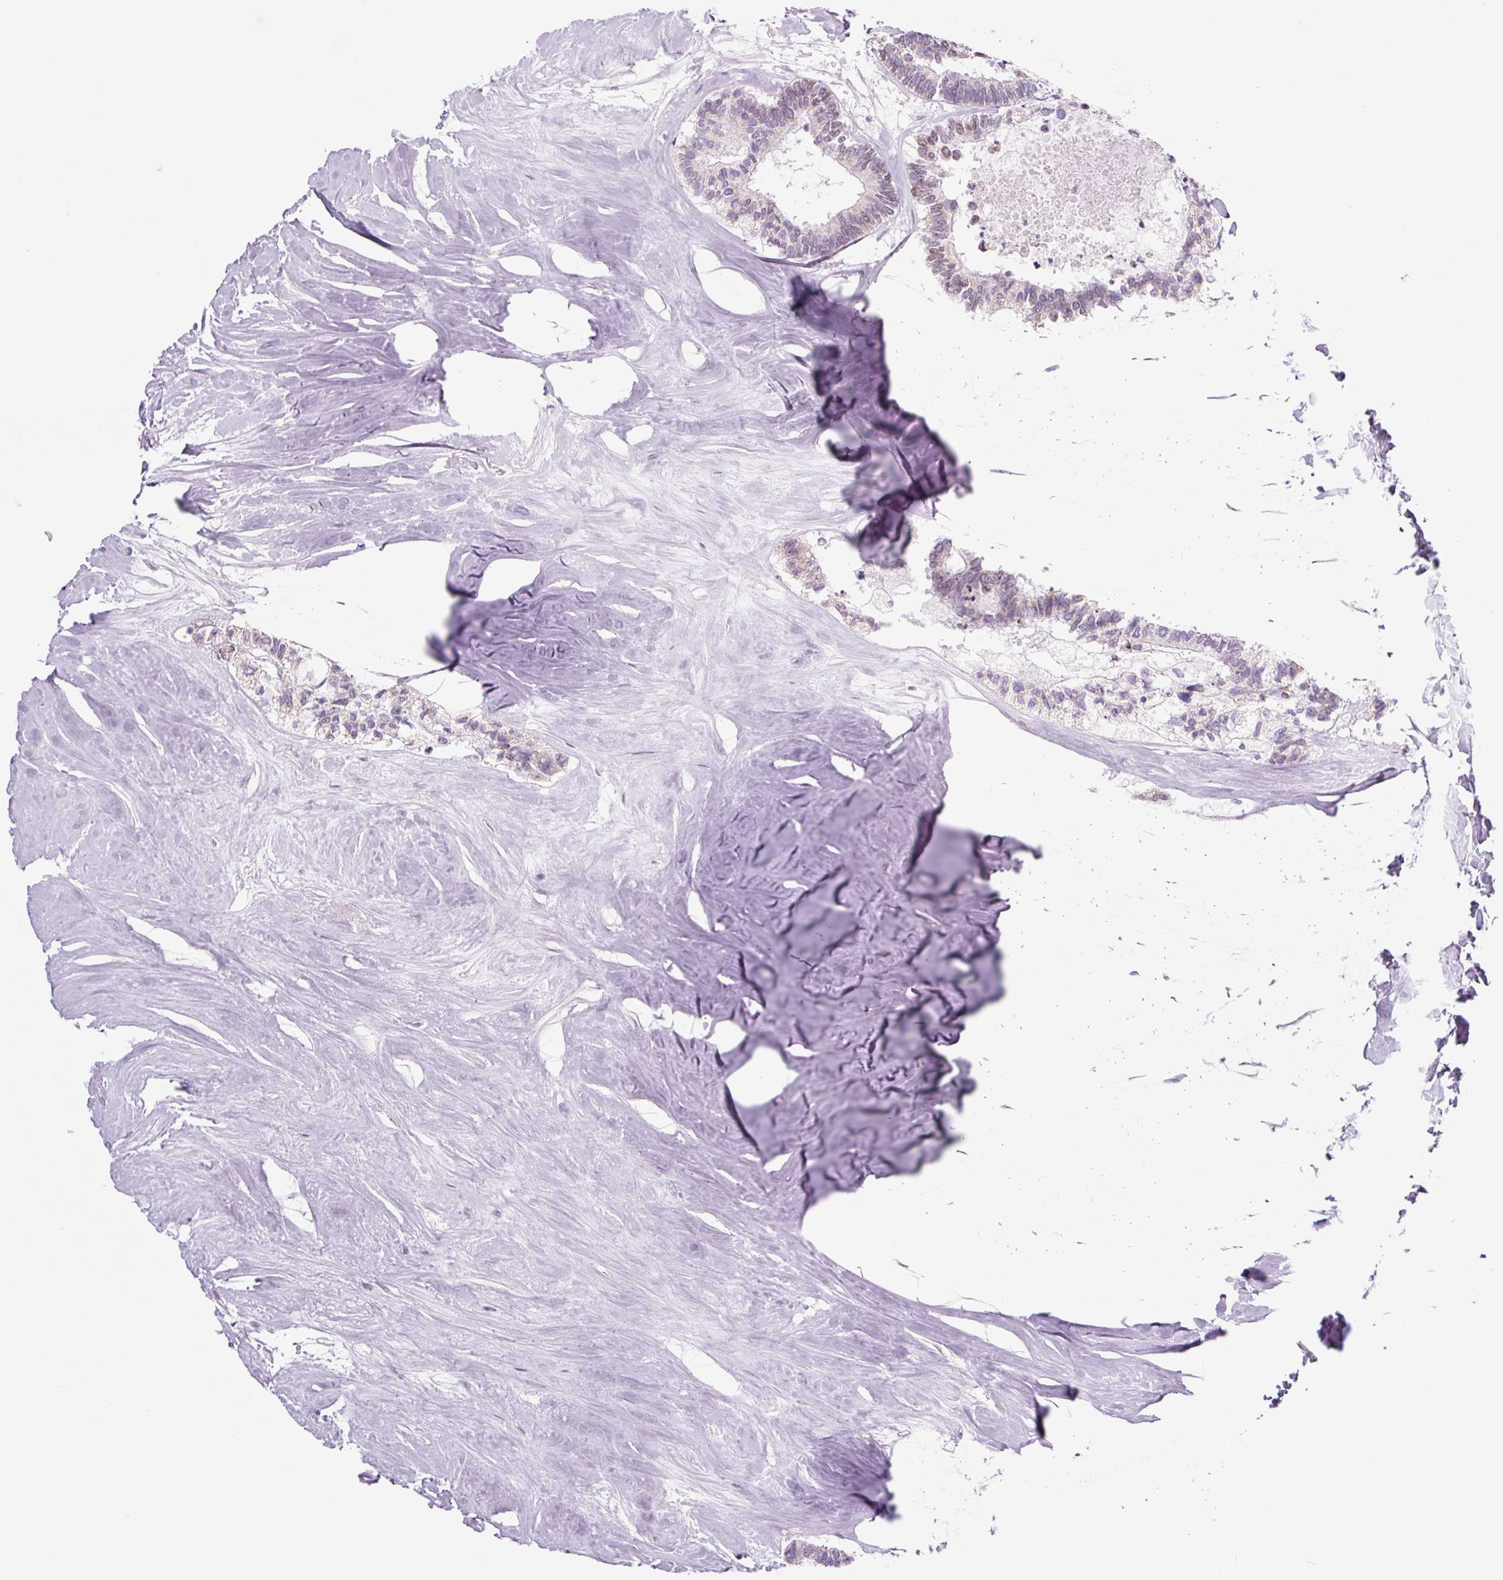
{"staining": {"intensity": "moderate", "quantity": "<25%", "location": "nuclear"}, "tissue": "colorectal cancer", "cell_type": "Tumor cells", "image_type": "cancer", "snomed": [{"axis": "morphology", "description": "Adenocarcinoma, NOS"}, {"axis": "topography", "description": "Colon"}, {"axis": "topography", "description": "Rectum"}], "caption": "Colorectal adenocarcinoma stained with immunohistochemistry (IHC) exhibits moderate nuclear positivity in approximately <25% of tumor cells.", "gene": "RRS1", "patient": {"sex": "male", "age": 57}}